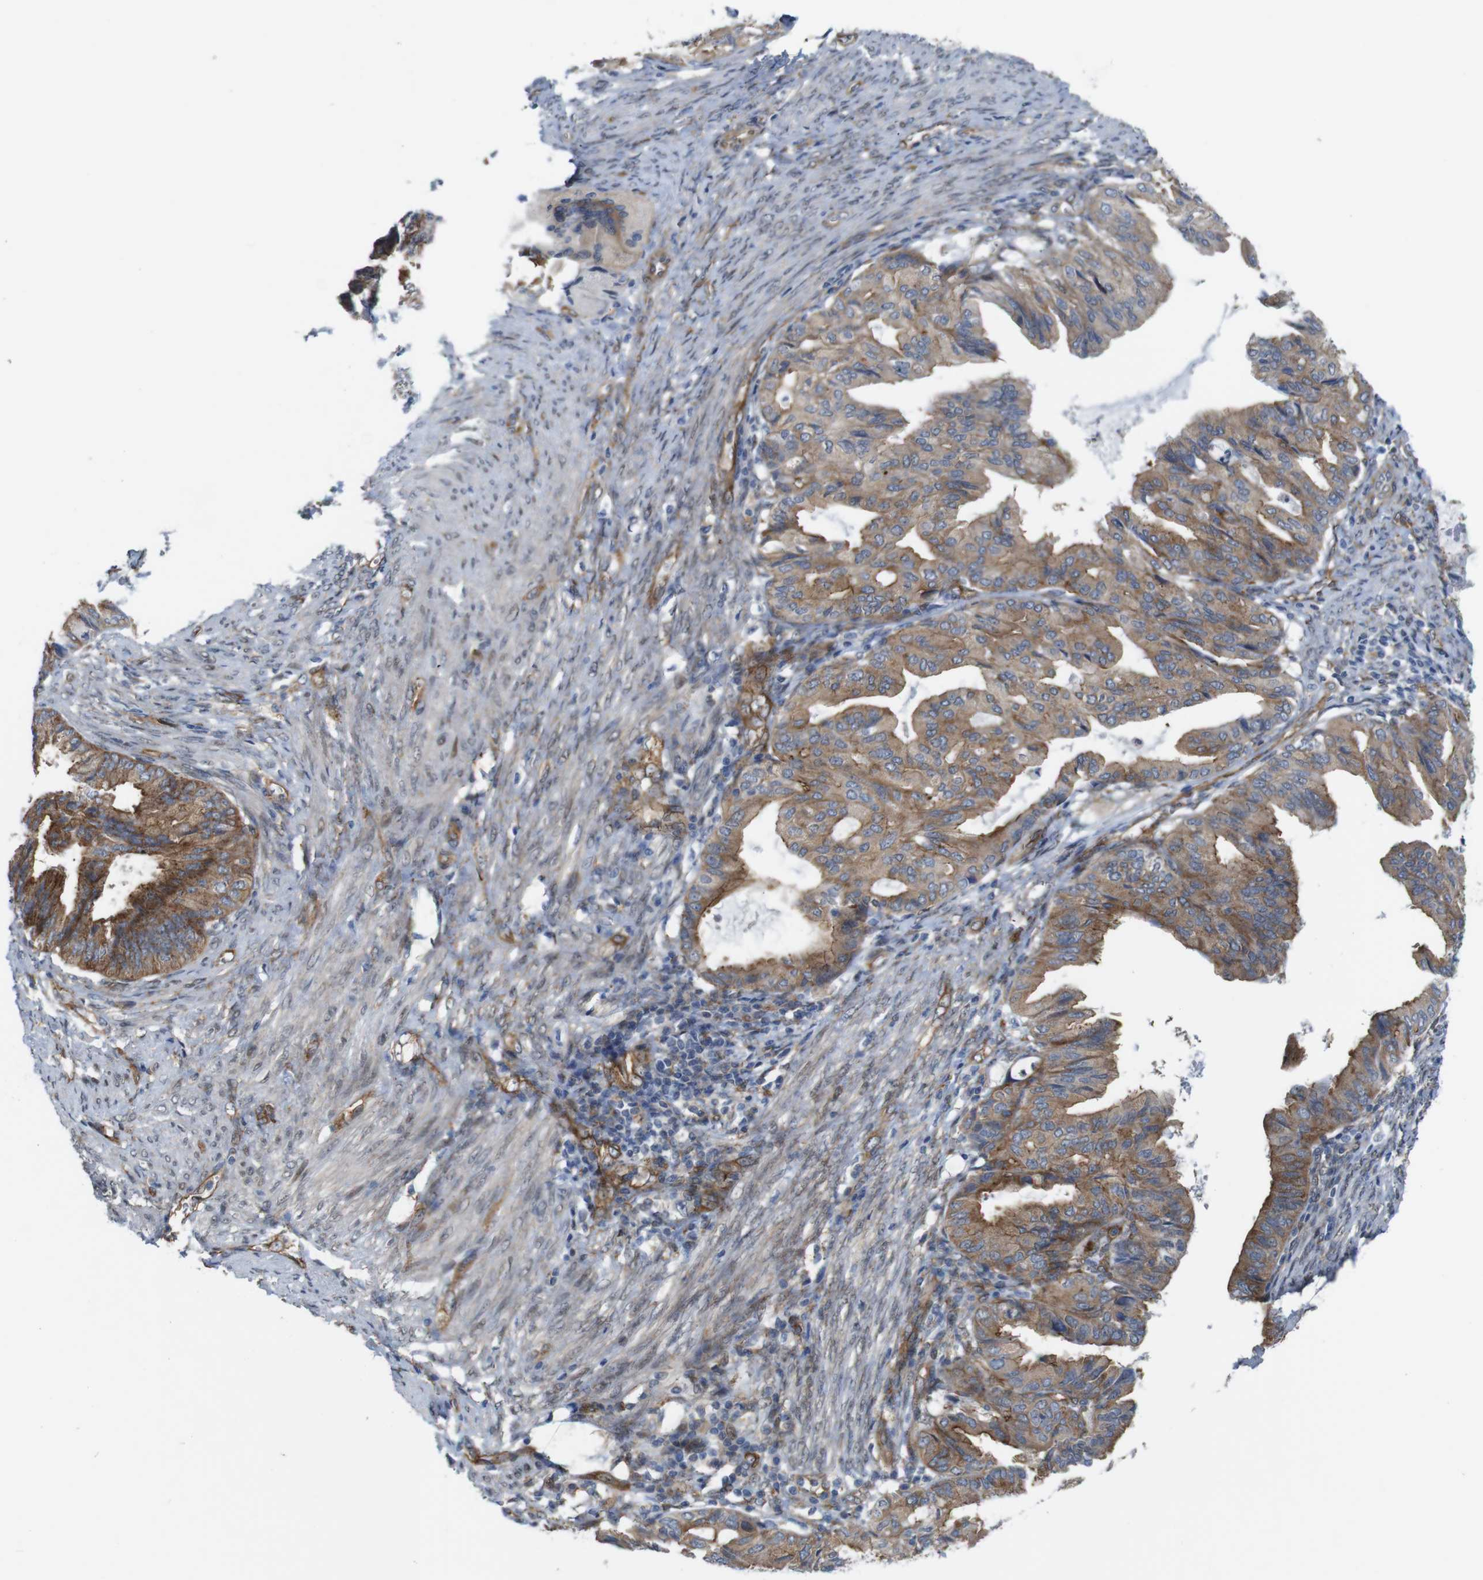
{"staining": {"intensity": "moderate", "quantity": ">75%", "location": "cytoplasmic/membranous"}, "tissue": "endometrial cancer", "cell_type": "Tumor cells", "image_type": "cancer", "snomed": [{"axis": "morphology", "description": "Adenocarcinoma, NOS"}, {"axis": "topography", "description": "Endometrium"}], "caption": "Endometrial cancer tissue displays moderate cytoplasmic/membranous expression in approximately >75% of tumor cells, visualized by immunohistochemistry.", "gene": "PTGER4", "patient": {"sex": "female", "age": 86}}